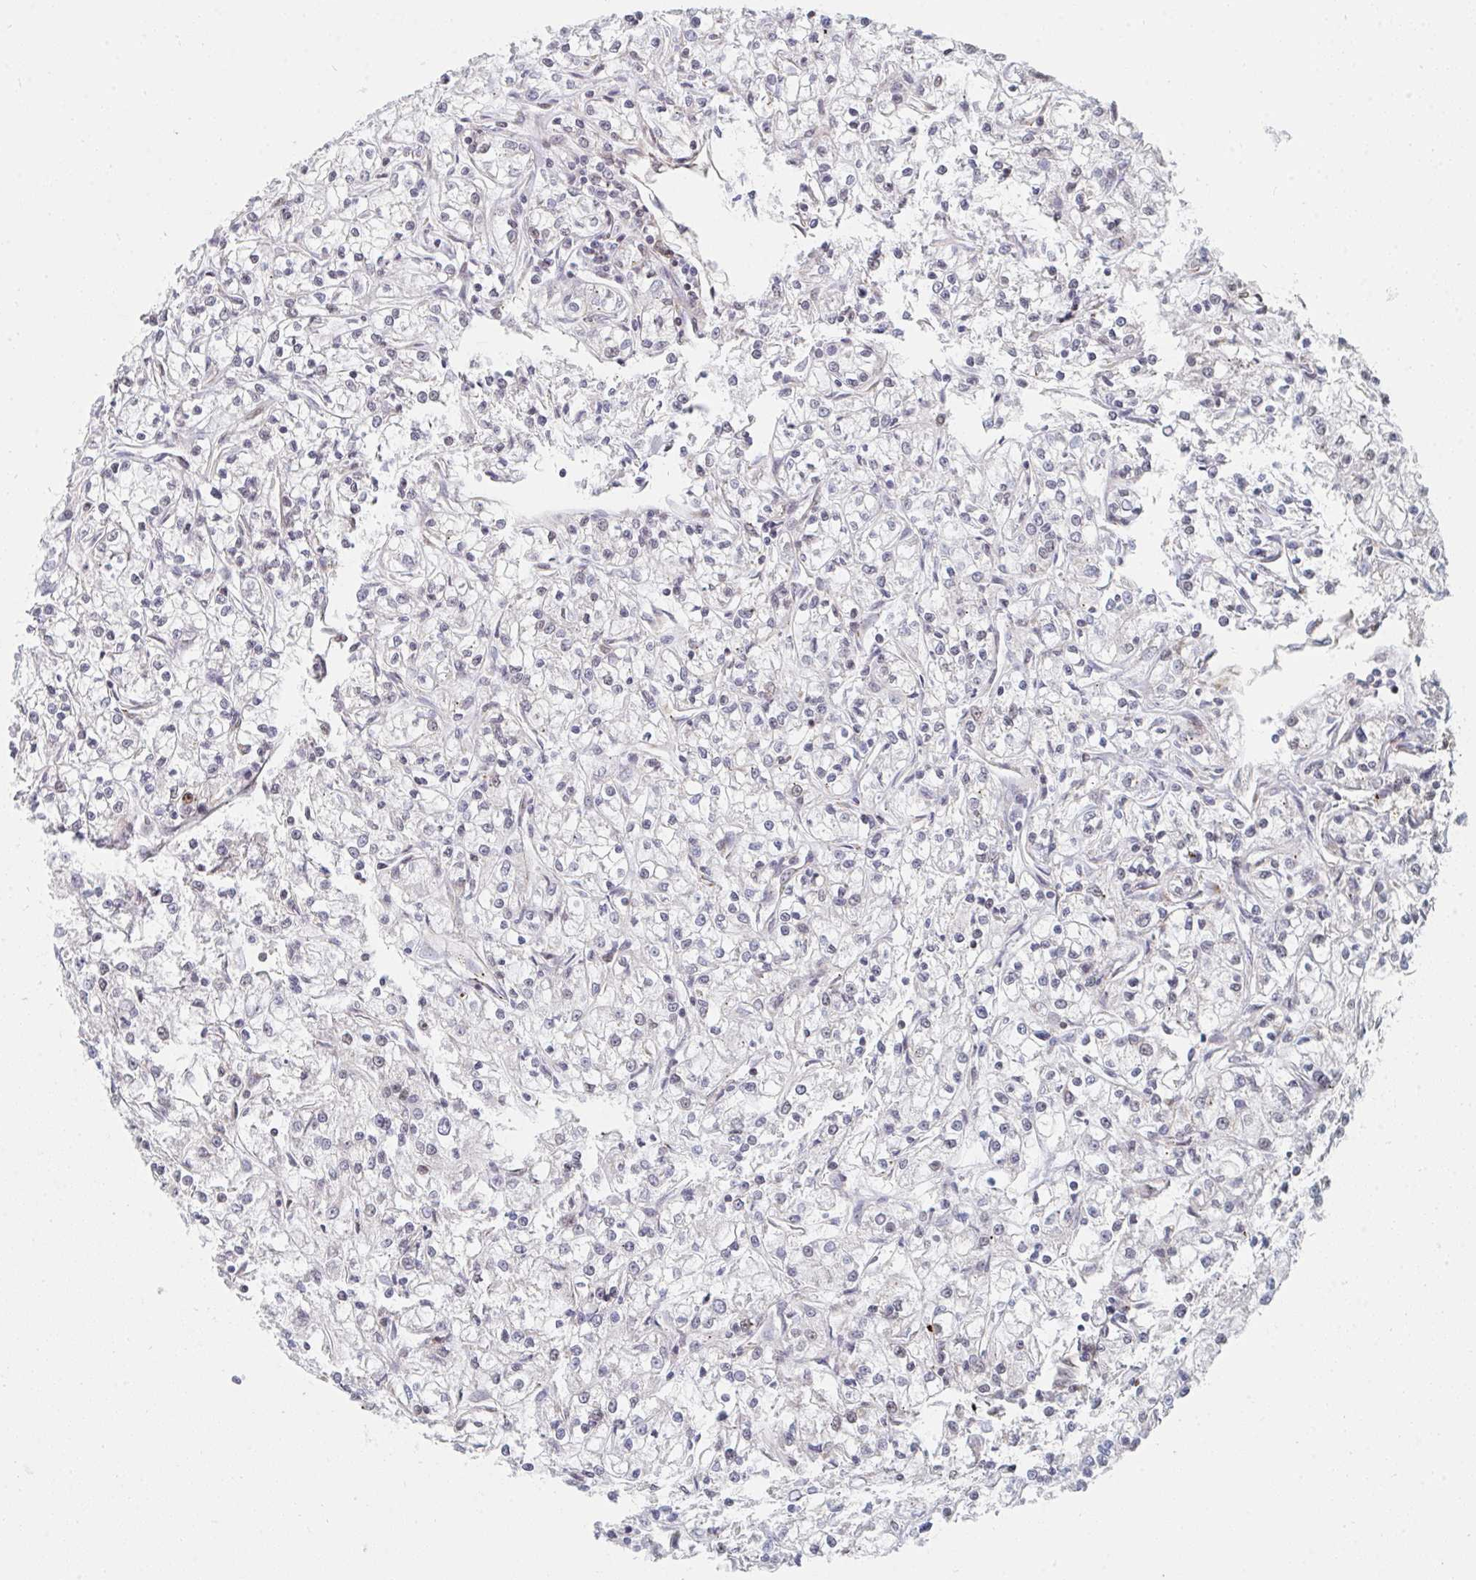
{"staining": {"intensity": "negative", "quantity": "none", "location": "none"}, "tissue": "renal cancer", "cell_type": "Tumor cells", "image_type": "cancer", "snomed": [{"axis": "morphology", "description": "Adenocarcinoma, NOS"}, {"axis": "topography", "description": "Kidney"}], "caption": "High power microscopy image of an immunohistochemistry (IHC) micrograph of adenocarcinoma (renal), revealing no significant positivity in tumor cells.", "gene": "MBNL1", "patient": {"sex": "female", "age": 59}}